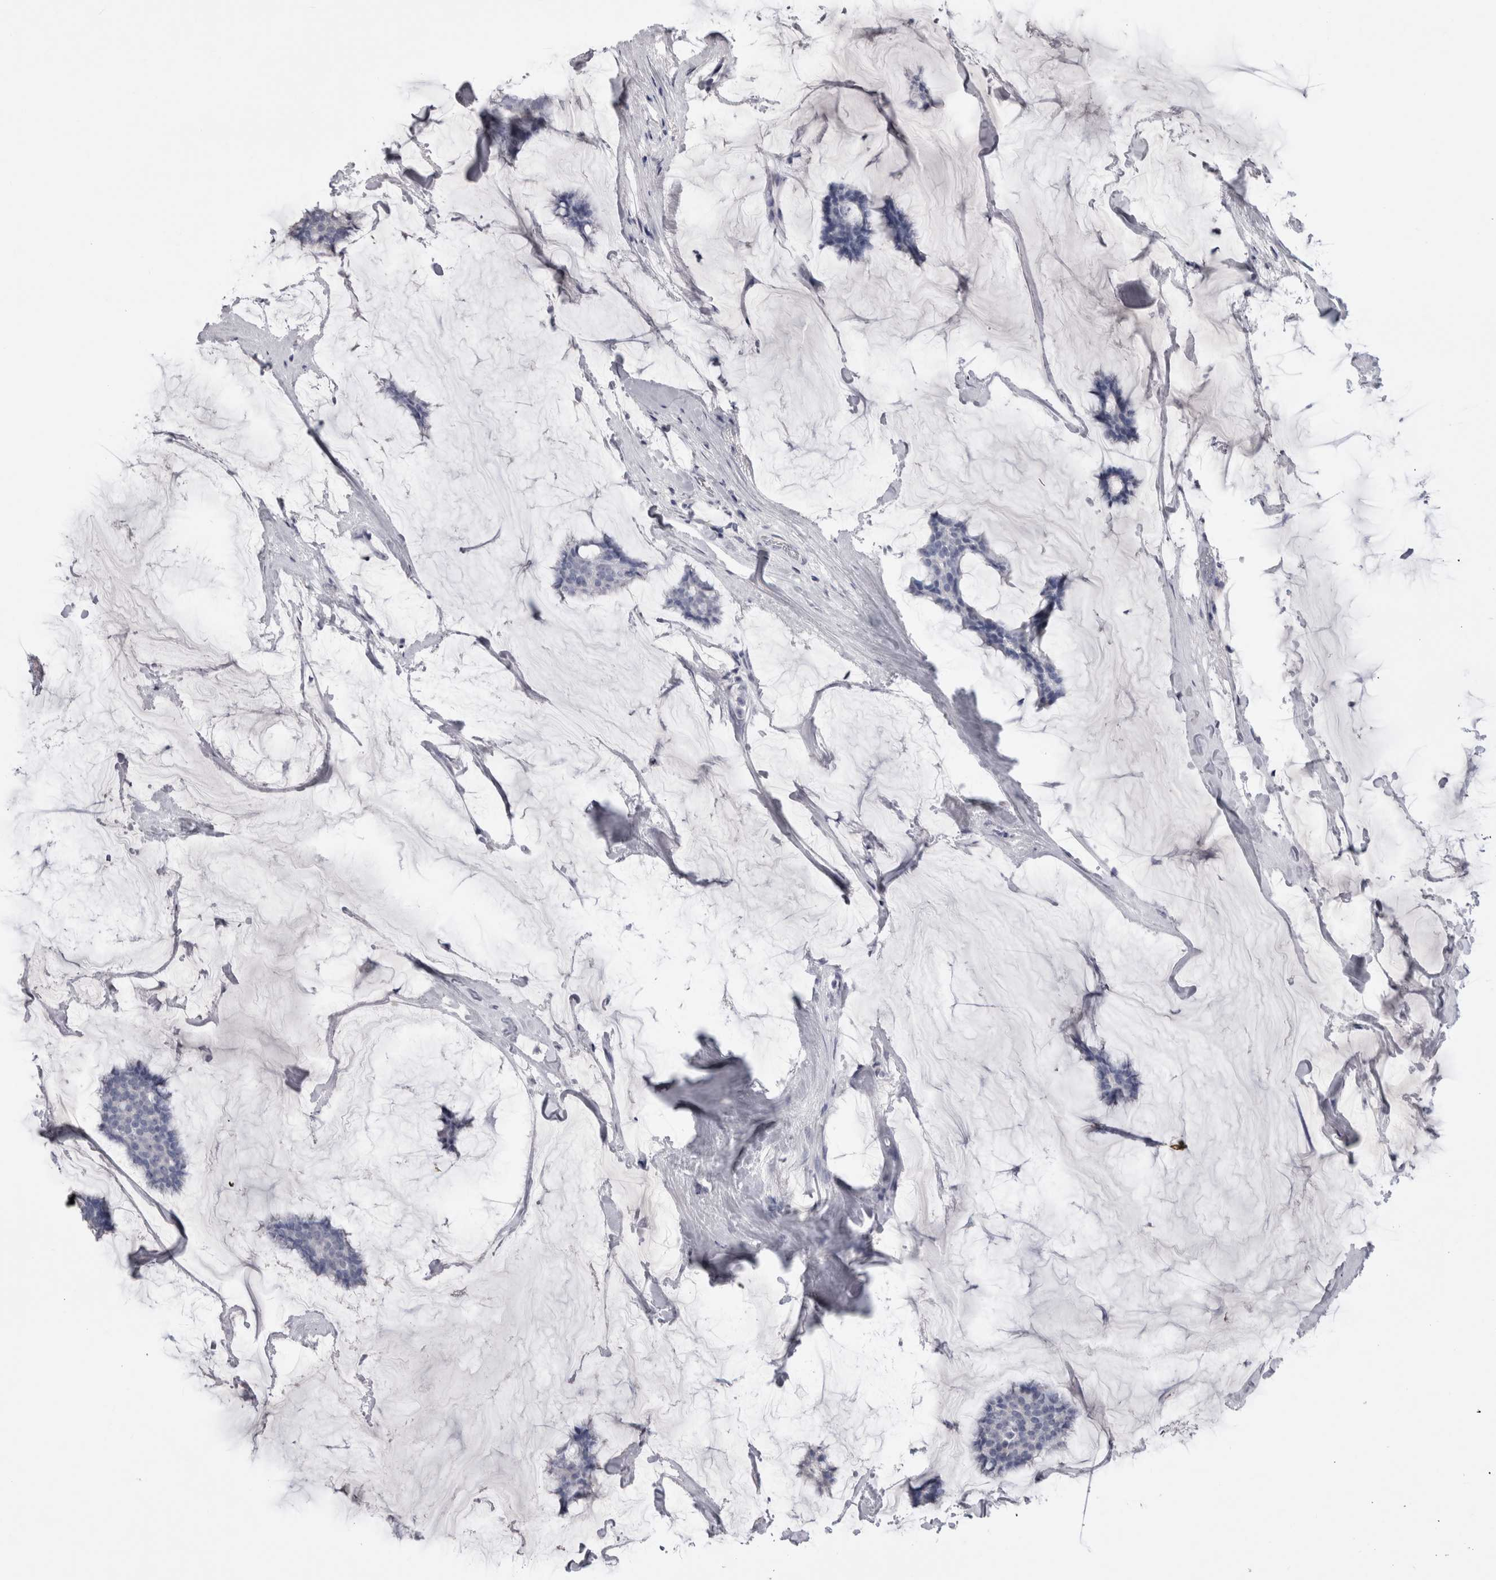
{"staining": {"intensity": "negative", "quantity": "none", "location": "none"}, "tissue": "breast cancer", "cell_type": "Tumor cells", "image_type": "cancer", "snomed": [{"axis": "morphology", "description": "Duct carcinoma"}, {"axis": "topography", "description": "Breast"}], "caption": "High magnification brightfield microscopy of intraductal carcinoma (breast) stained with DAB (brown) and counterstained with hematoxylin (blue): tumor cells show no significant positivity.", "gene": "ADAM2", "patient": {"sex": "female", "age": 93}}